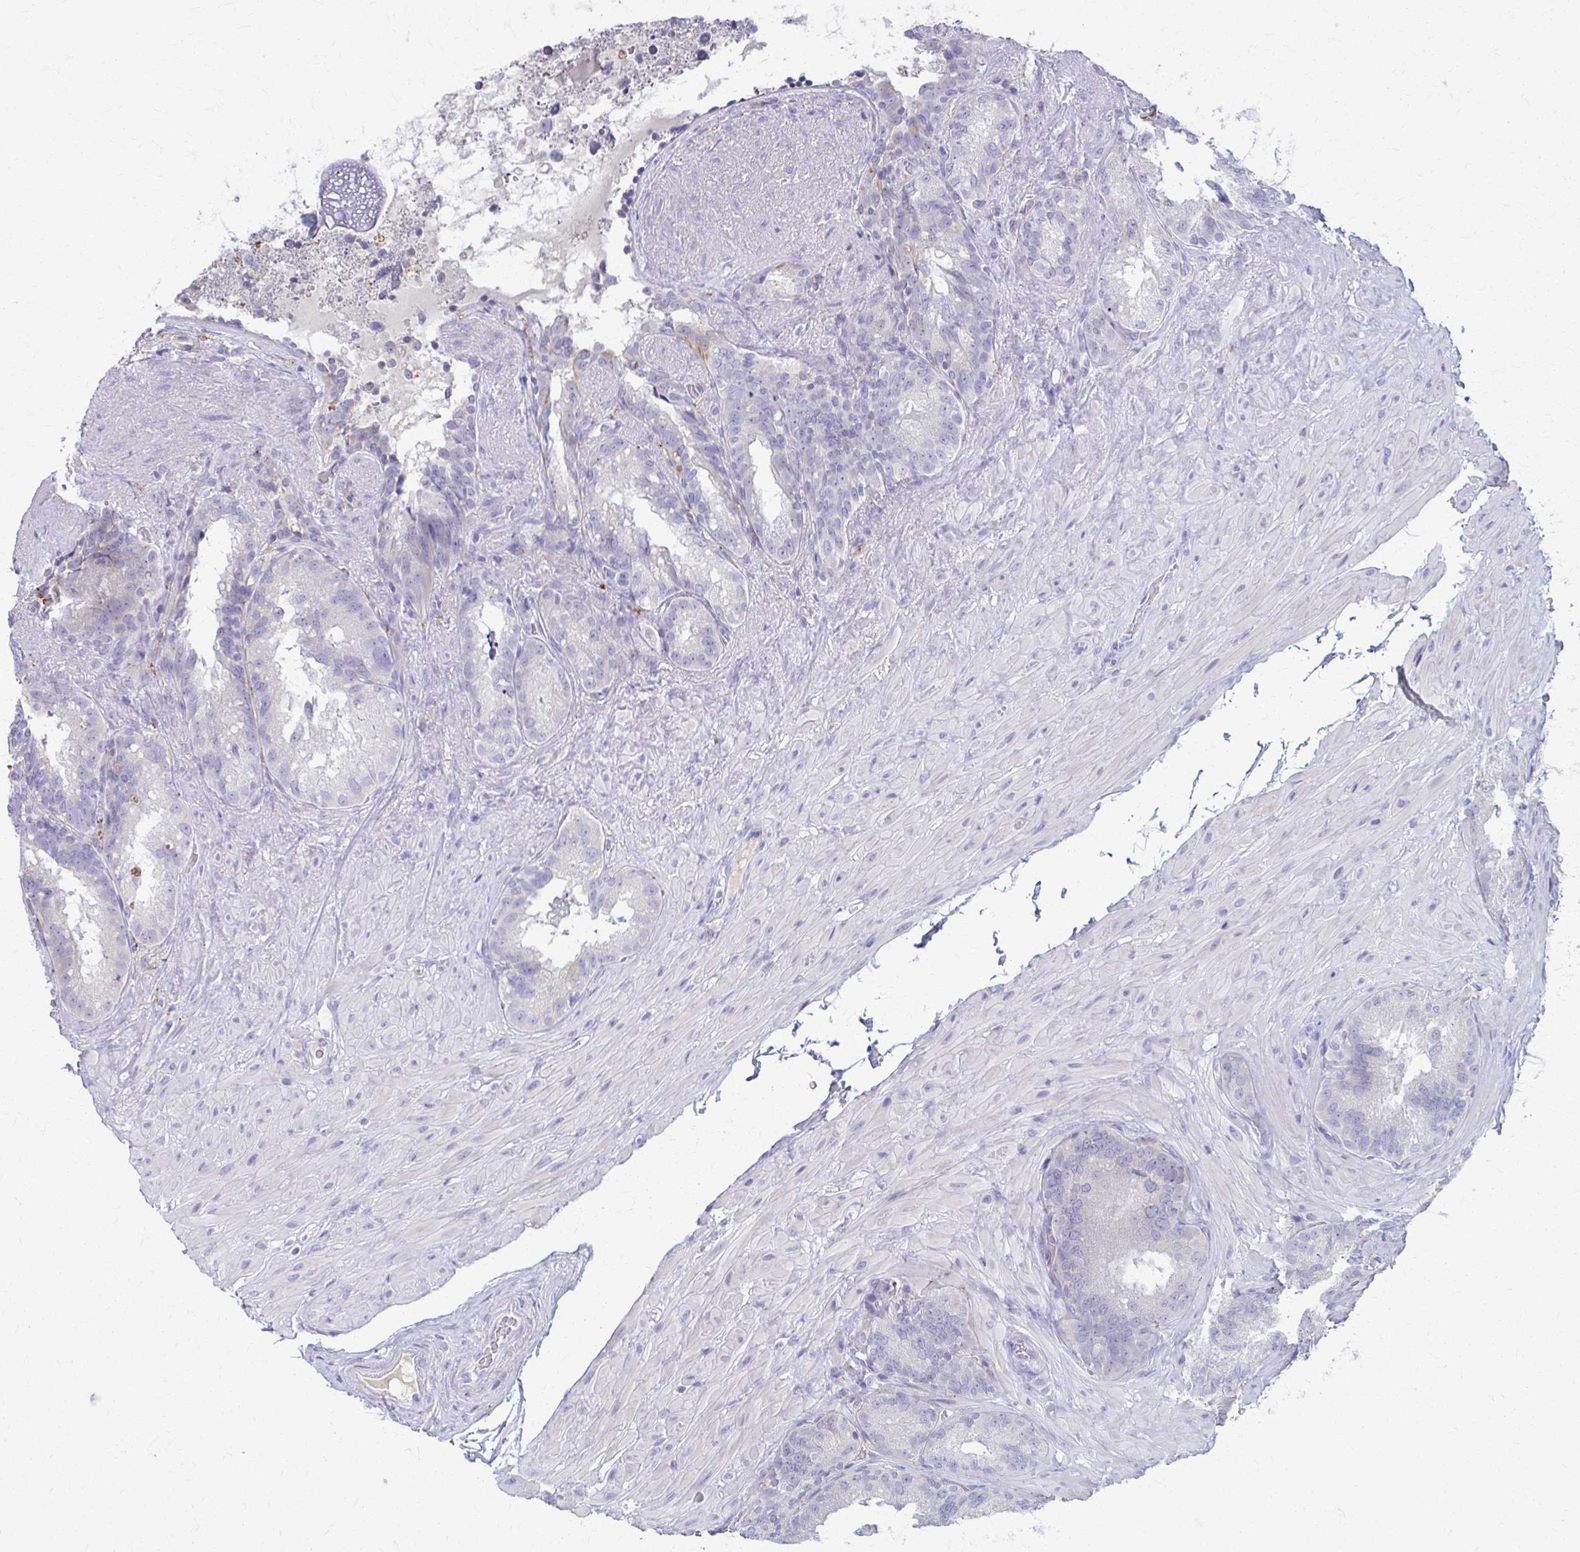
{"staining": {"intensity": "negative", "quantity": "none", "location": "none"}, "tissue": "seminal vesicle", "cell_type": "Glandular cells", "image_type": "normal", "snomed": [{"axis": "morphology", "description": "Normal tissue, NOS"}, {"axis": "topography", "description": "Seminal veicle"}], "caption": "This is an IHC photomicrograph of benign seminal vesicle. There is no positivity in glandular cells.", "gene": "ENSG00000275249", "patient": {"sex": "male", "age": 60}}